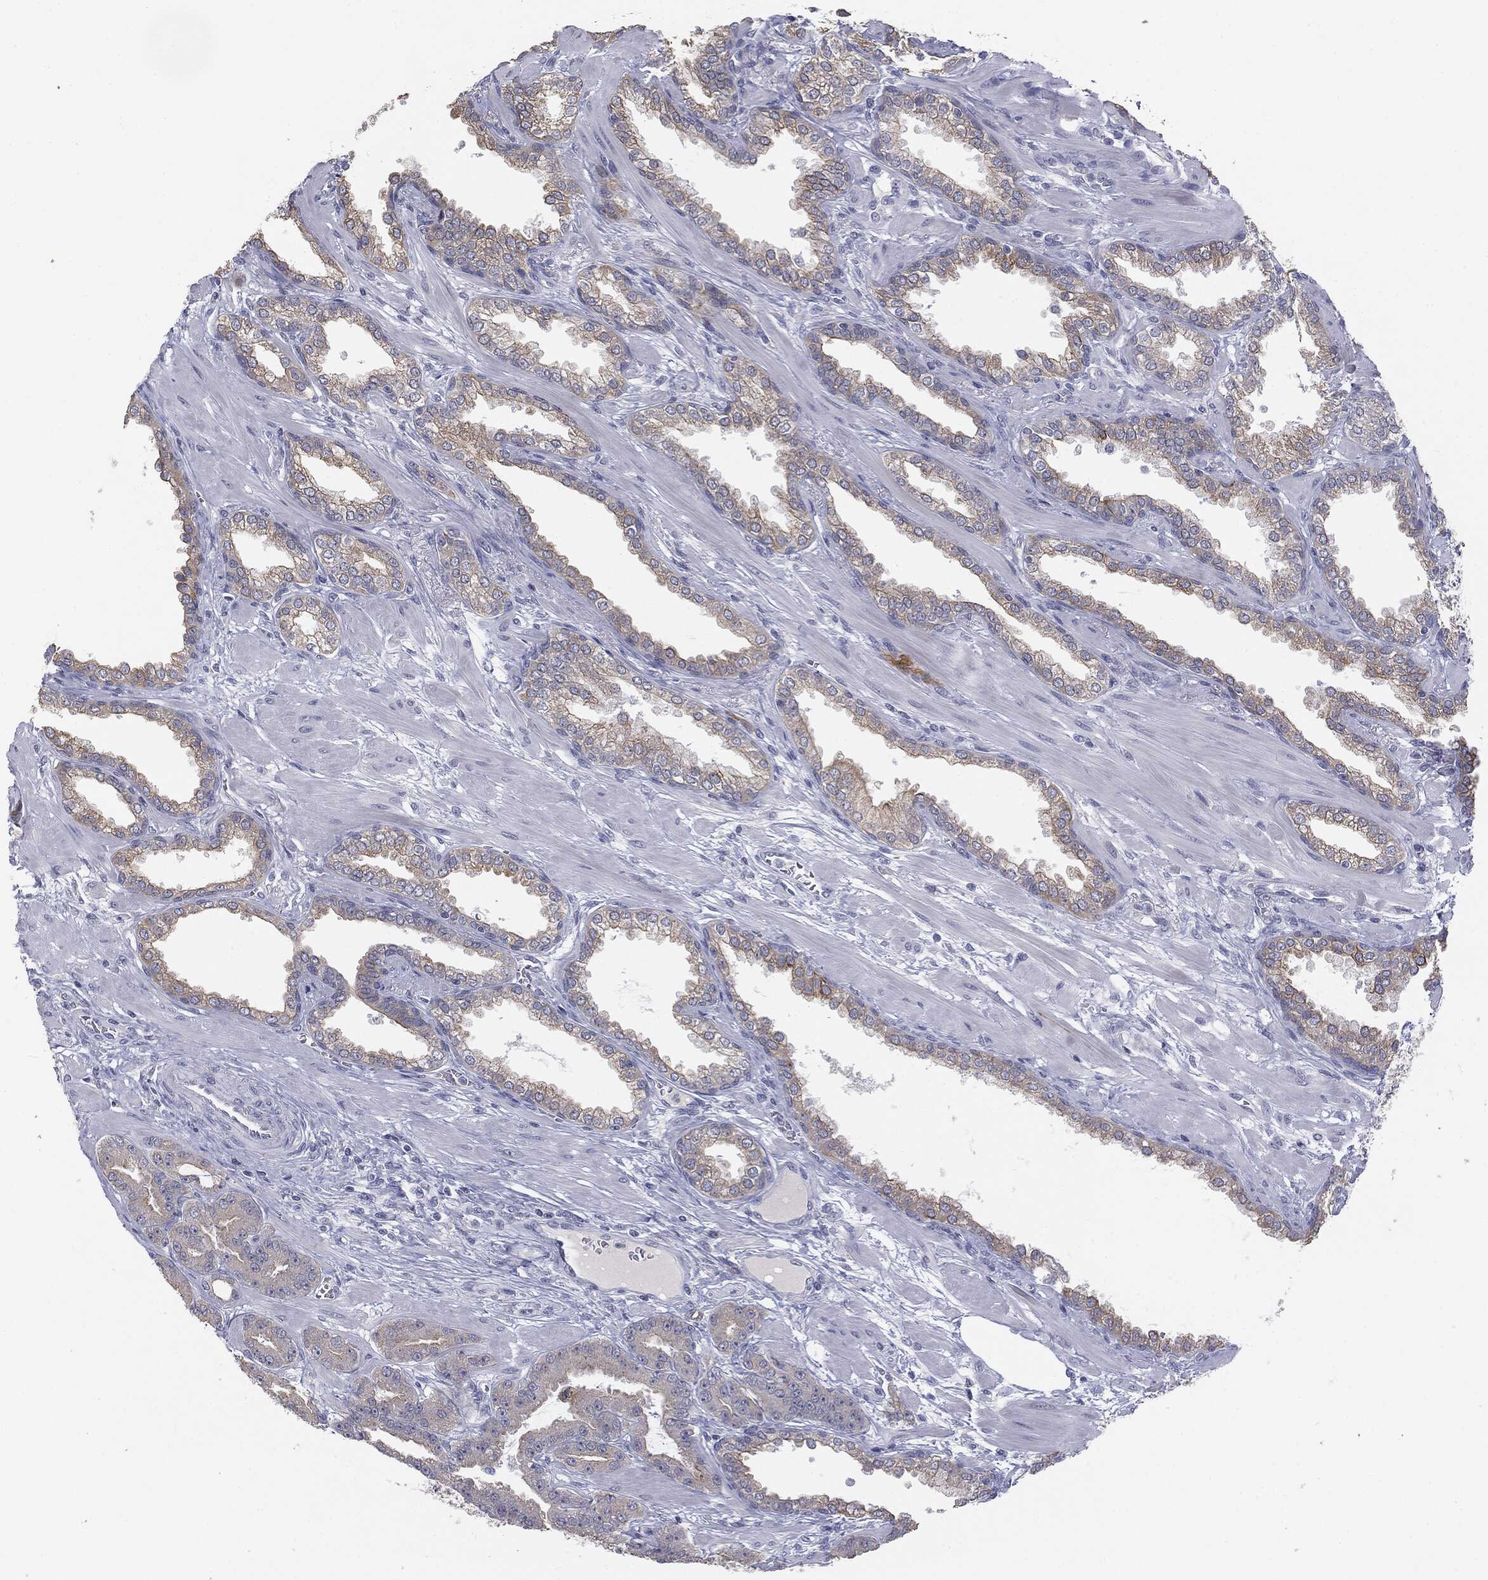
{"staining": {"intensity": "negative", "quantity": "none", "location": "none"}, "tissue": "prostate cancer", "cell_type": "Tumor cells", "image_type": "cancer", "snomed": [{"axis": "morphology", "description": "Adenocarcinoma, High grade"}, {"axis": "topography", "description": "Prostate"}], "caption": "A high-resolution histopathology image shows immunohistochemistry (IHC) staining of prostate cancer (high-grade adenocarcinoma), which exhibits no significant expression in tumor cells.", "gene": "MUC1", "patient": {"sex": "male", "age": 60}}